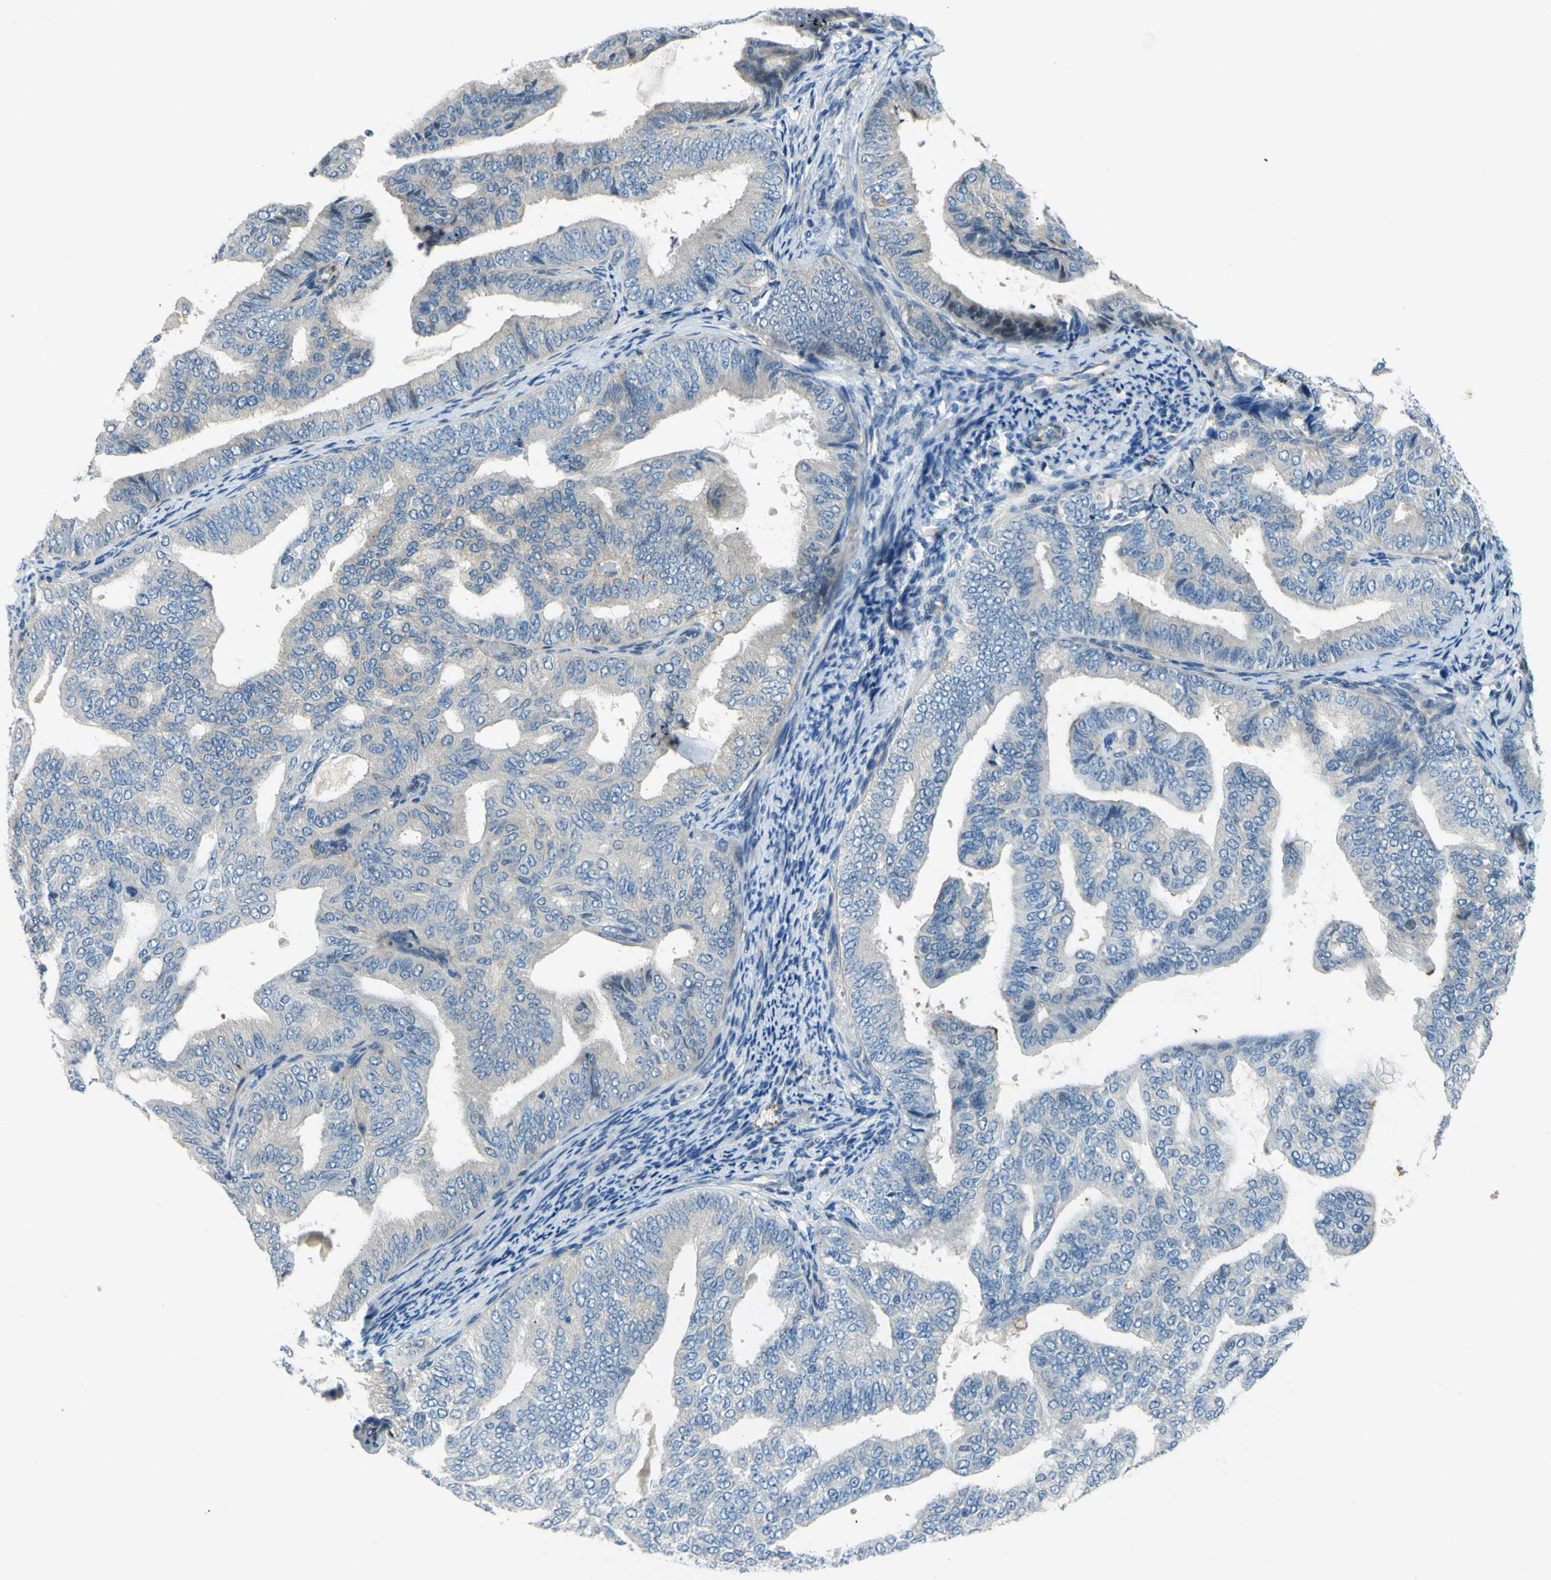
{"staining": {"intensity": "weak", "quantity": "25%-75%", "location": "cytoplasmic/membranous"}, "tissue": "endometrial cancer", "cell_type": "Tumor cells", "image_type": "cancer", "snomed": [{"axis": "morphology", "description": "Adenocarcinoma, NOS"}, {"axis": "topography", "description": "Endometrium"}], "caption": "Tumor cells demonstrate low levels of weak cytoplasmic/membranous expression in approximately 25%-75% of cells in human endometrial cancer. Using DAB (3,3'-diaminobenzidine) (brown) and hematoxylin (blue) stains, captured at high magnification using brightfield microscopy.", "gene": "ARHGAP1", "patient": {"sex": "female", "age": 58}}